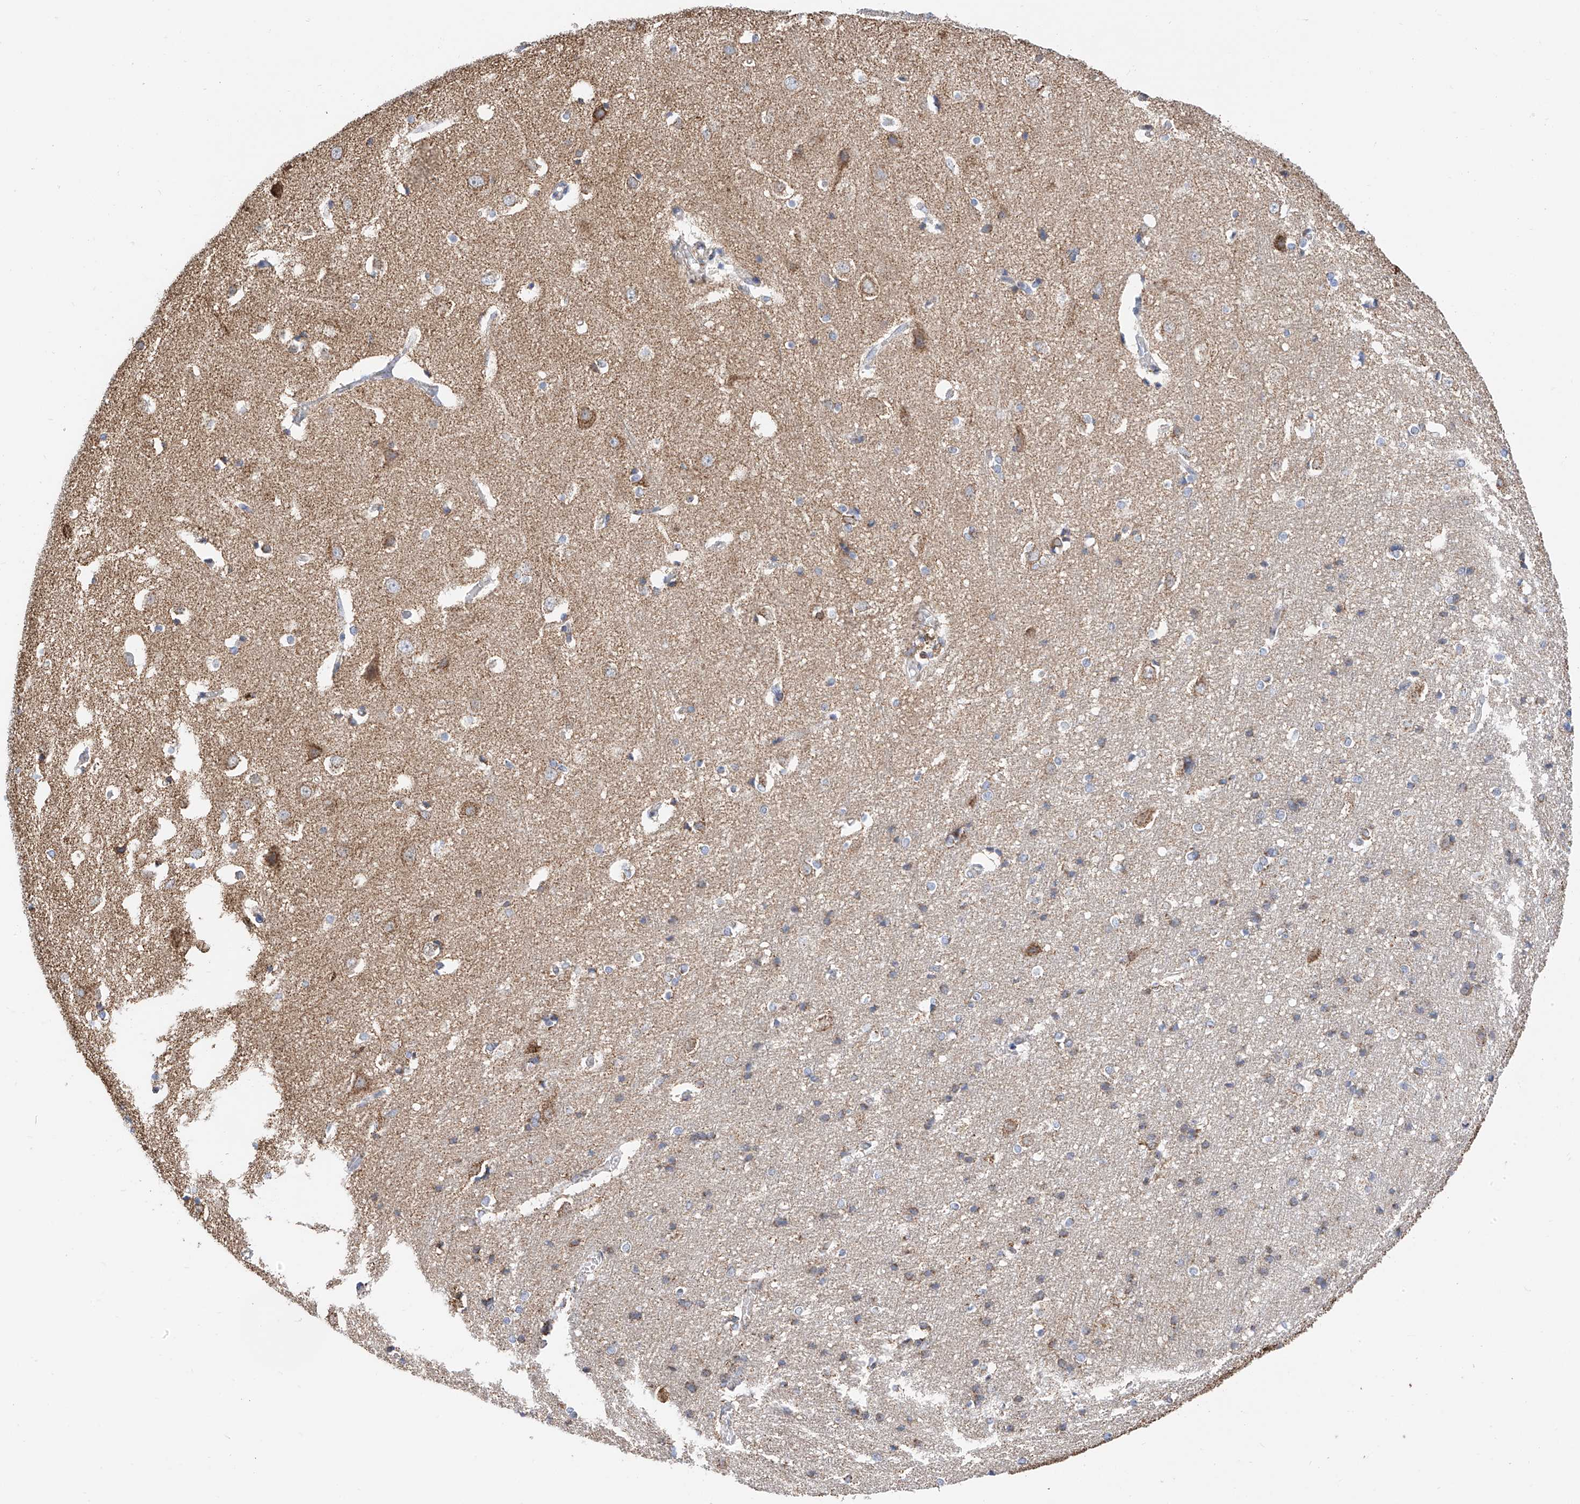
{"staining": {"intensity": "negative", "quantity": "none", "location": "none"}, "tissue": "cerebral cortex", "cell_type": "Endothelial cells", "image_type": "normal", "snomed": [{"axis": "morphology", "description": "Normal tissue, NOS"}, {"axis": "topography", "description": "Cerebral cortex"}], "caption": "Protein analysis of normal cerebral cortex reveals no significant staining in endothelial cells.", "gene": "NALCN", "patient": {"sex": "male", "age": 54}}